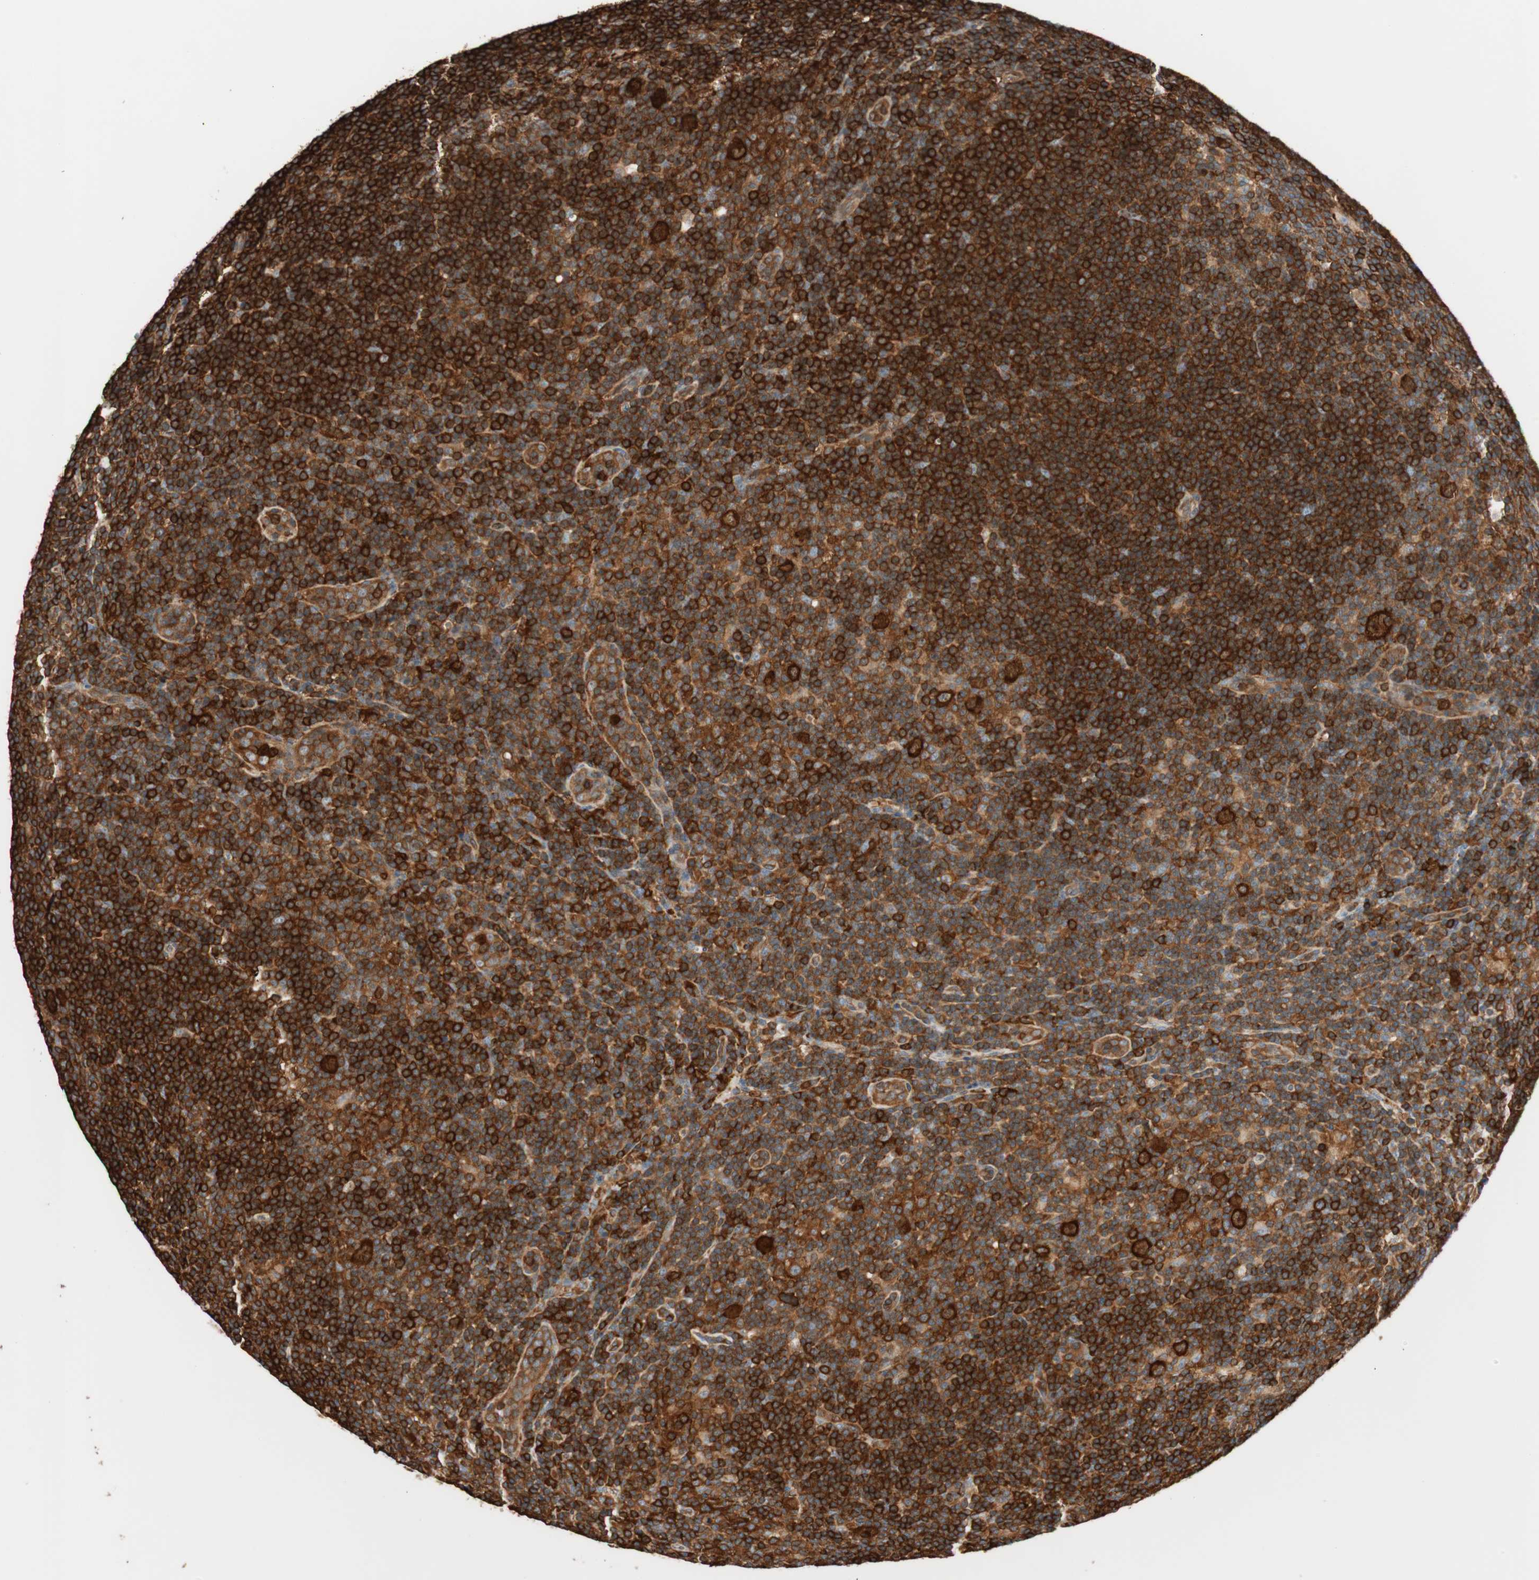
{"staining": {"intensity": "strong", "quantity": ">75%", "location": "cytoplasmic/membranous"}, "tissue": "lymphoma", "cell_type": "Tumor cells", "image_type": "cancer", "snomed": [{"axis": "morphology", "description": "Hodgkin's disease, NOS"}, {"axis": "topography", "description": "Lymph node"}], "caption": "Immunohistochemistry image of neoplastic tissue: human Hodgkin's disease stained using immunohistochemistry reveals high levels of strong protein expression localized specifically in the cytoplasmic/membranous of tumor cells, appearing as a cytoplasmic/membranous brown color.", "gene": "VASP", "patient": {"sex": "female", "age": 57}}